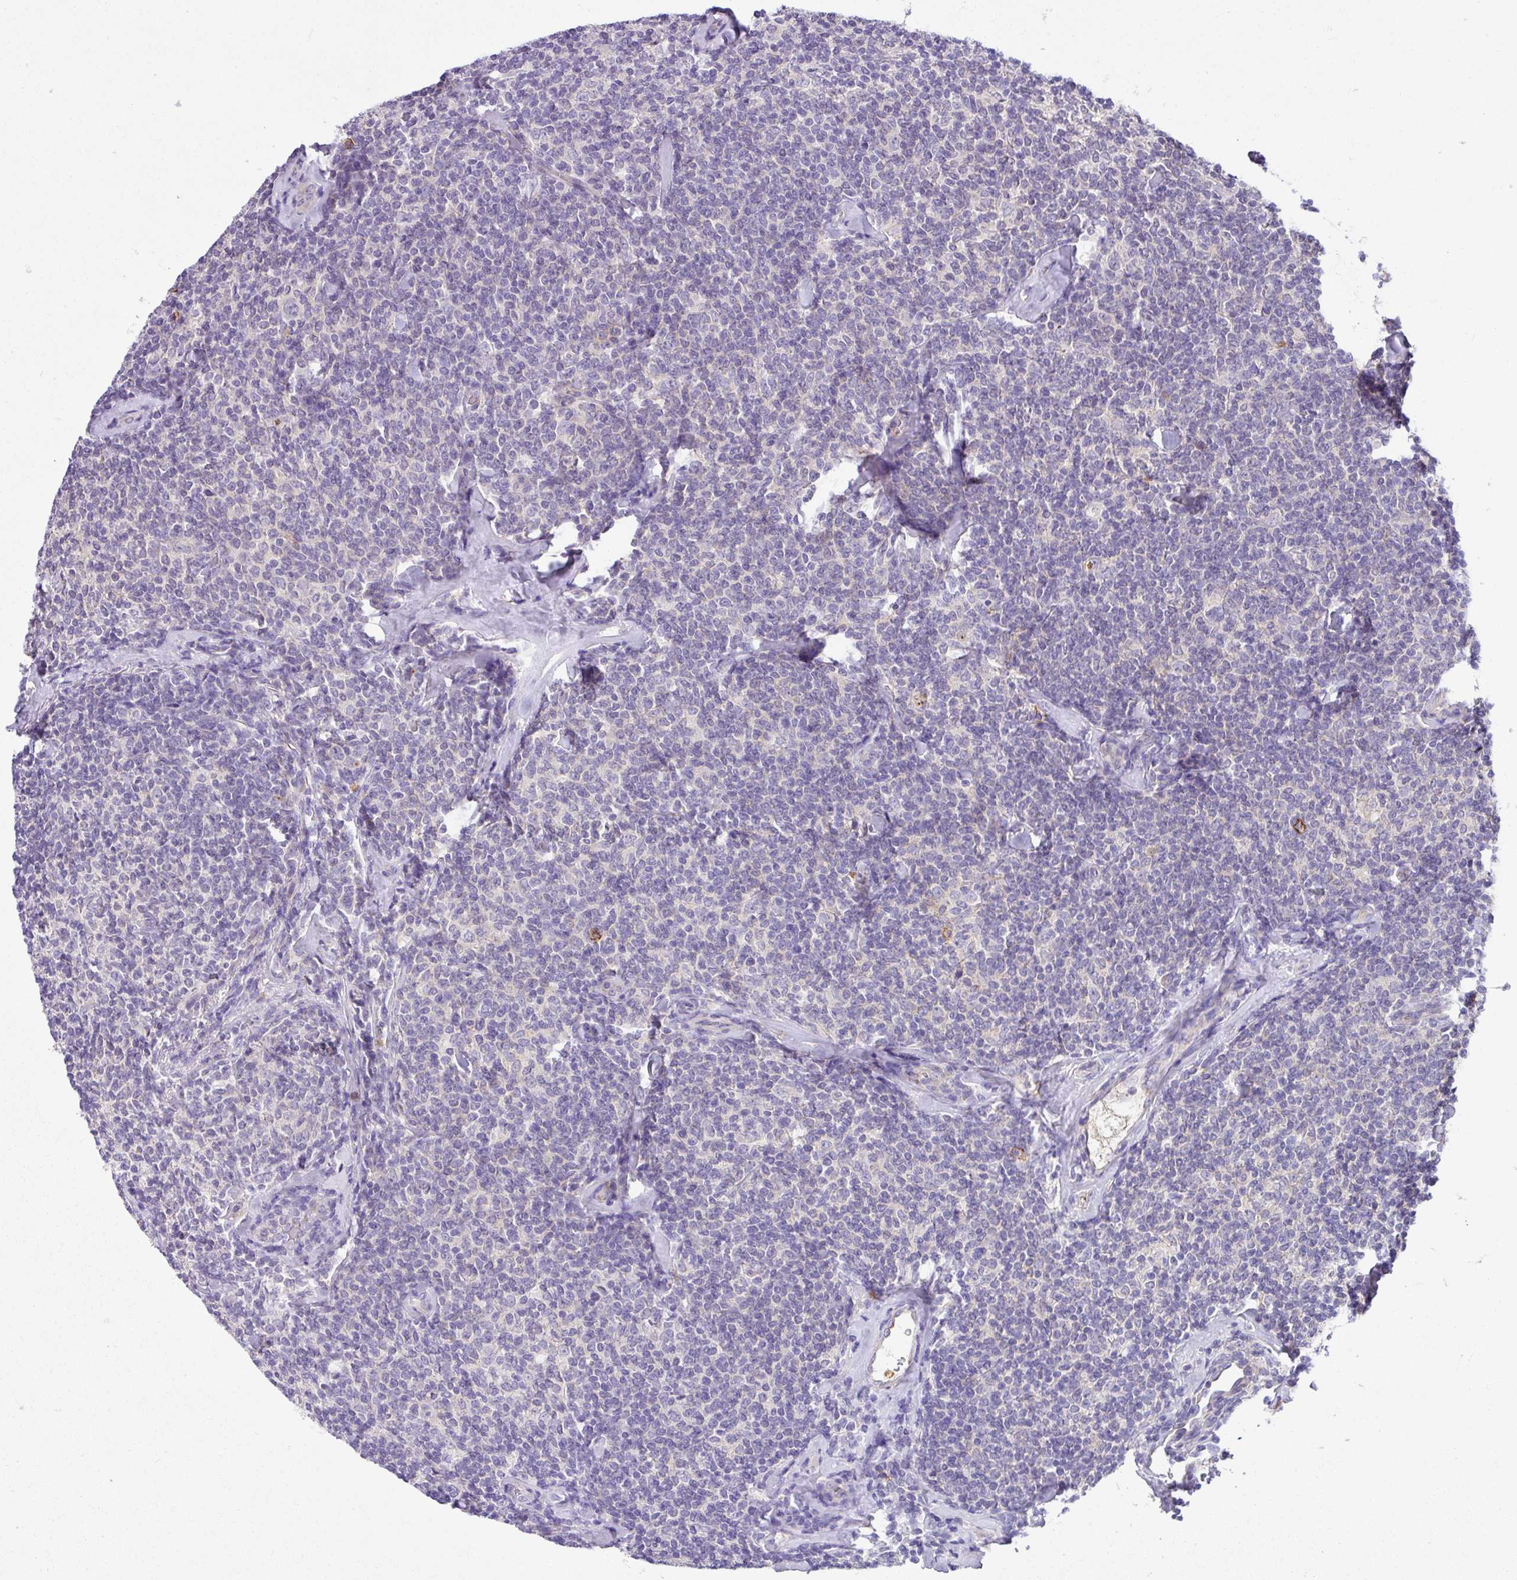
{"staining": {"intensity": "negative", "quantity": "none", "location": "none"}, "tissue": "lymphoma", "cell_type": "Tumor cells", "image_type": "cancer", "snomed": [{"axis": "morphology", "description": "Malignant lymphoma, non-Hodgkin's type, Low grade"}, {"axis": "topography", "description": "Lymph node"}], "caption": "This is an immunohistochemistry (IHC) image of human malignant lymphoma, non-Hodgkin's type (low-grade). There is no expression in tumor cells.", "gene": "CRISP3", "patient": {"sex": "female", "age": 56}}